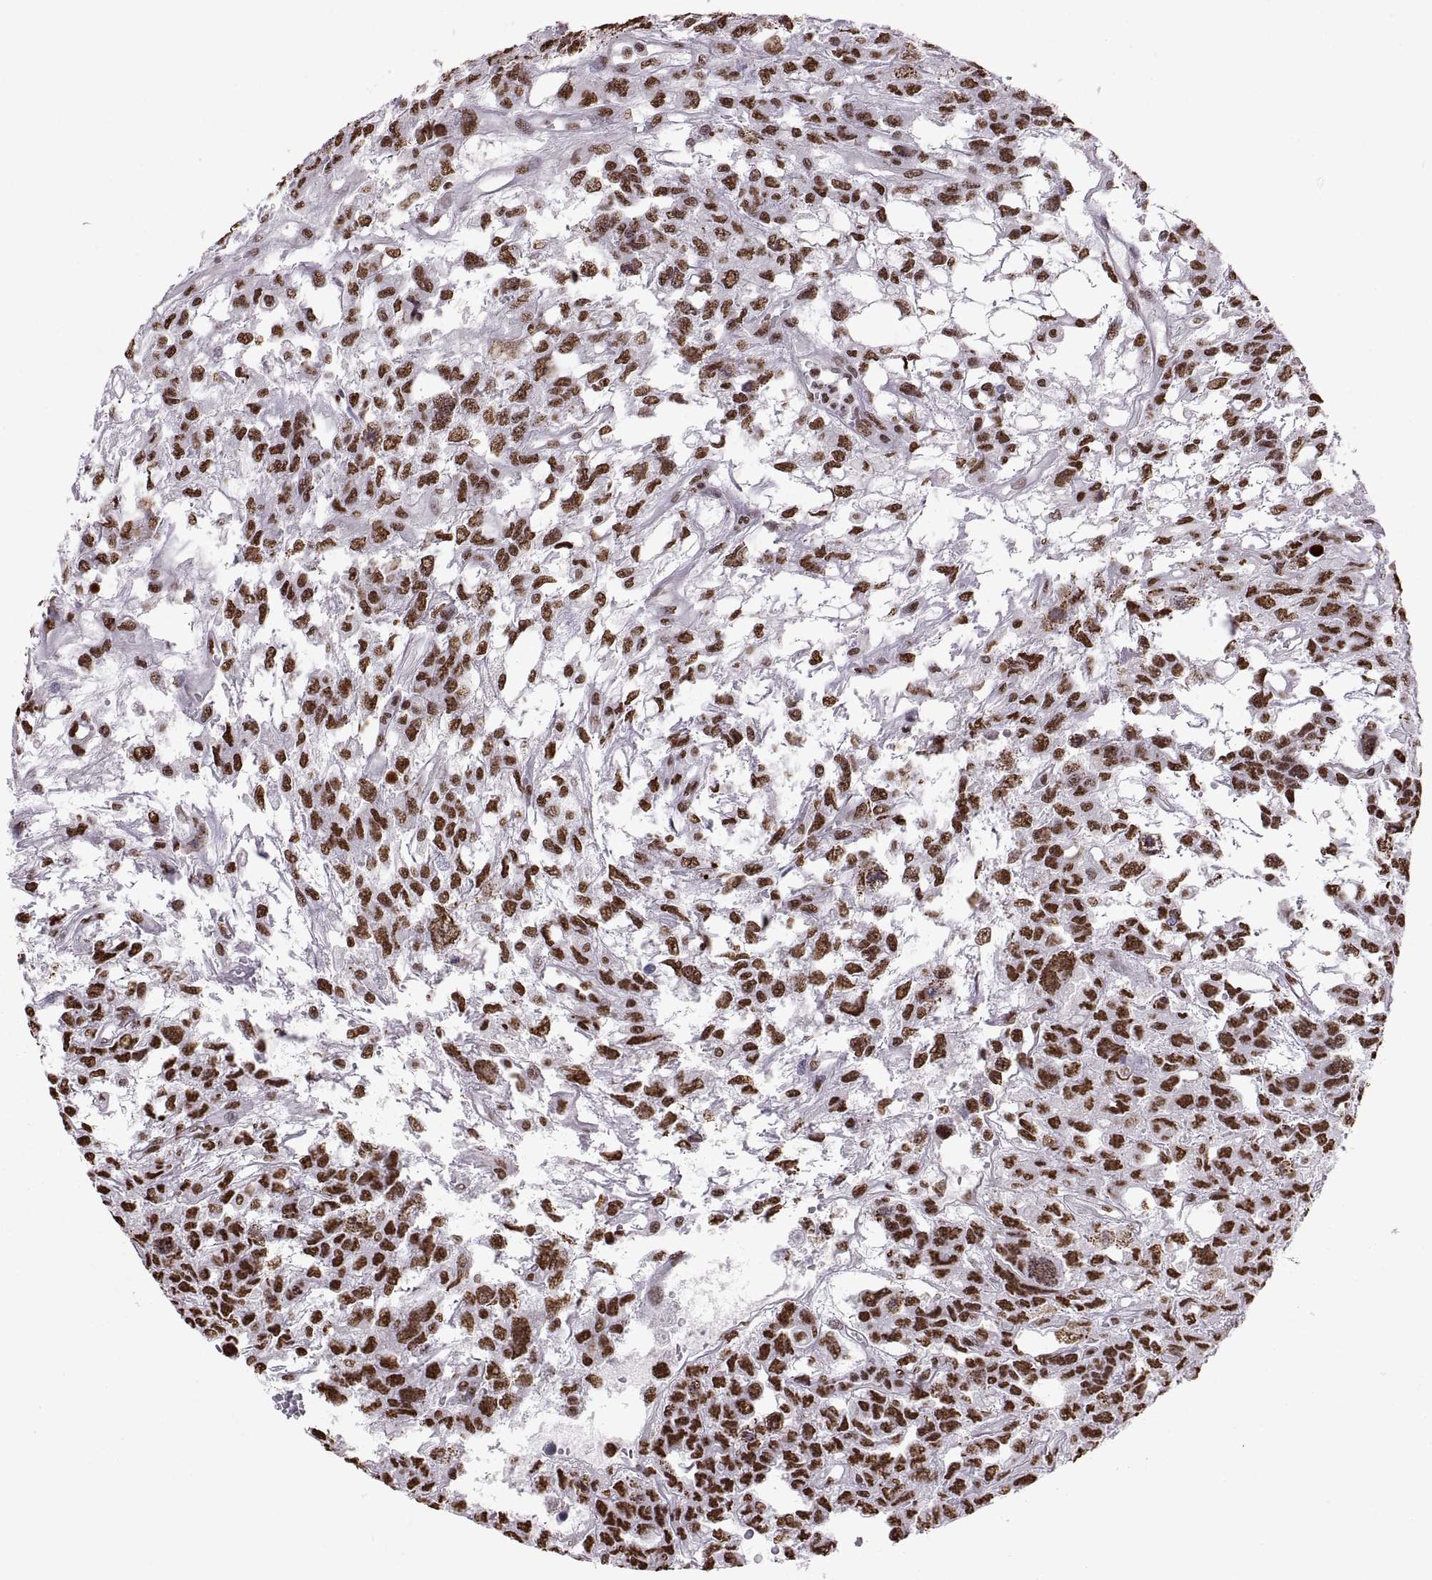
{"staining": {"intensity": "strong", "quantity": "25%-75%", "location": "nuclear"}, "tissue": "testis cancer", "cell_type": "Tumor cells", "image_type": "cancer", "snomed": [{"axis": "morphology", "description": "Seminoma, NOS"}, {"axis": "topography", "description": "Testis"}], "caption": "A high-resolution image shows IHC staining of testis seminoma, which demonstrates strong nuclear positivity in approximately 25%-75% of tumor cells.", "gene": "SNAI1", "patient": {"sex": "male", "age": 52}}